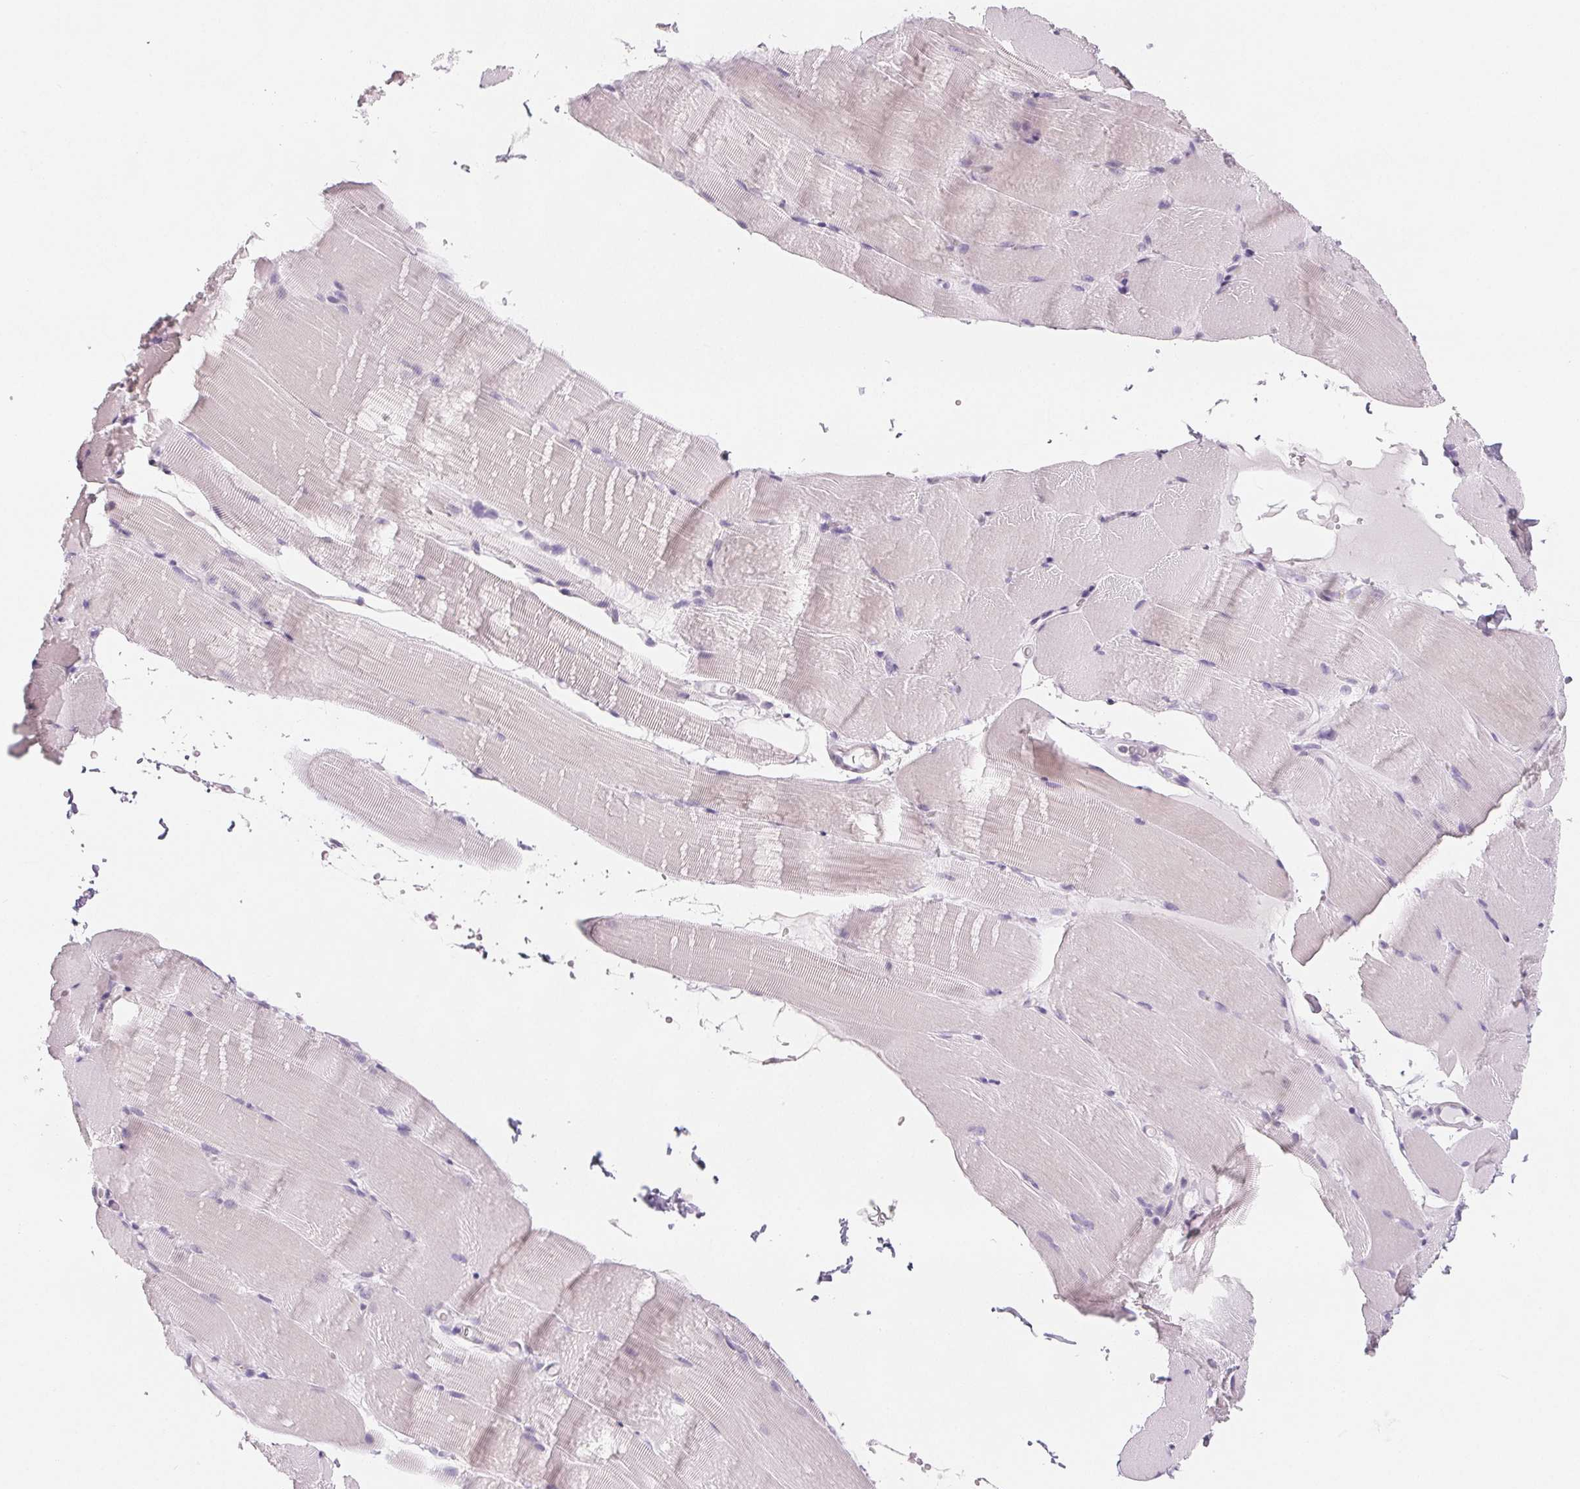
{"staining": {"intensity": "negative", "quantity": "none", "location": "none"}, "tissue": "skeletal muscle", "cell_type": "Myocytes", "image_type": "normal", "snomed": [{"axis": "morphology", "description": "Normal tissue, NOS"}, {"axis": "topography", "description": "Skeletal muscle"}], "caption": "Myocytes show no significant protein staining in normal skeletal muscle.", "gene": "CD69", "patient": {"sex": "female", "age": 37}}